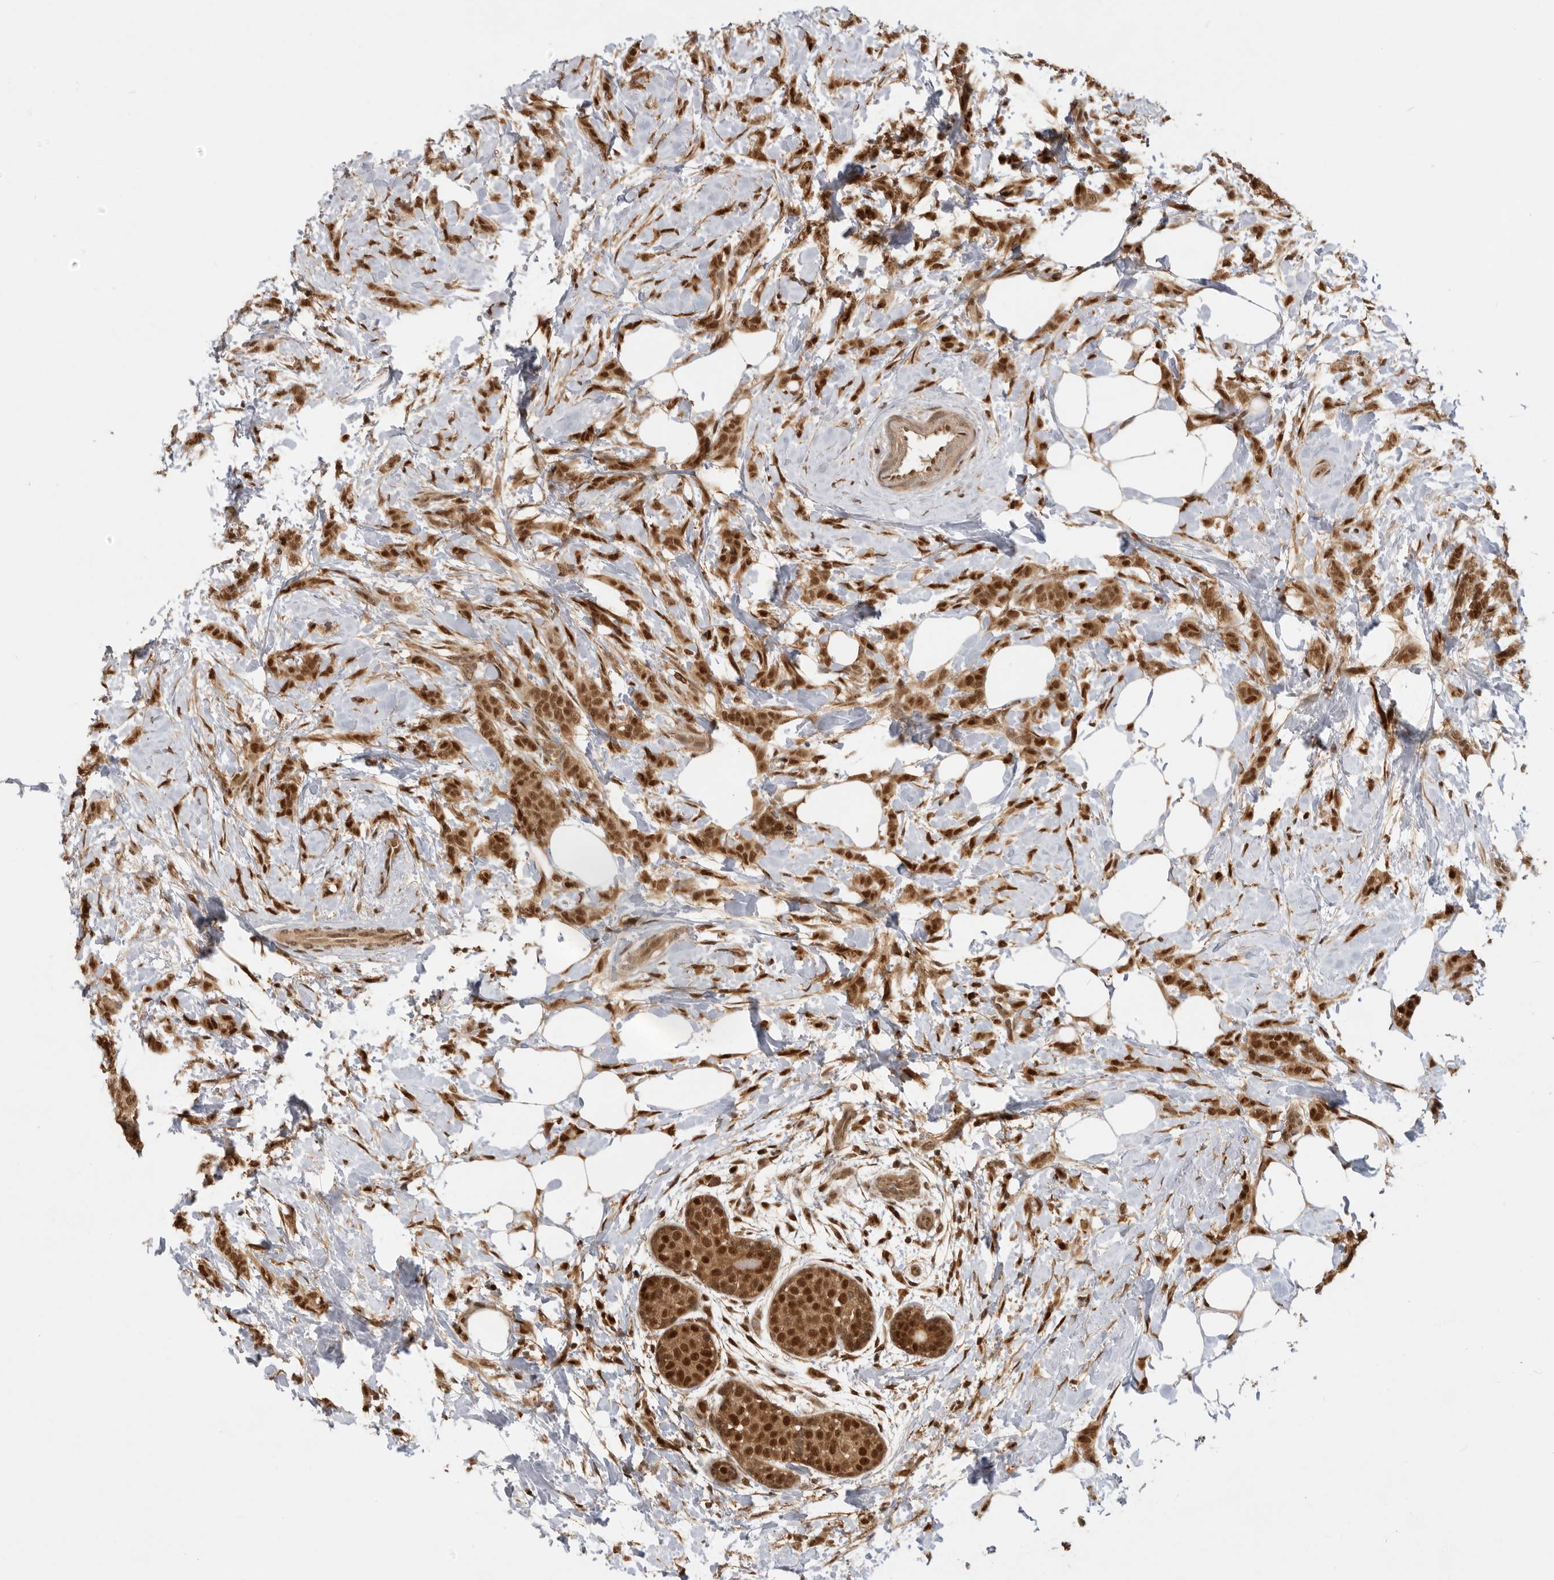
{"staining": {"intensity": "strong", "quantity": ">75%", "location": "cytoplasmic/membranous,nuclear"}, "tissue": "breast cancer", "cell_type": "Tumor cells", "image_type": "cancer", "snomed": [{"axis": "morphology", "description": "Lobular carcinoma, in situ"}, {"axis": "morphology", "description": "Lobular carcinoma"}, {"axis": "topography", "description": "Breast"}], "caption": "This image reveals breast cancer stained with IHC to label a protein in brown. The cytoplasmic/membranous and nuclear of tumor cells show strong positivity for the protein. Nuclei are counter-stained blue.", "gene": "ADPRS", "patient": {"sex": "female", "age": 41}}